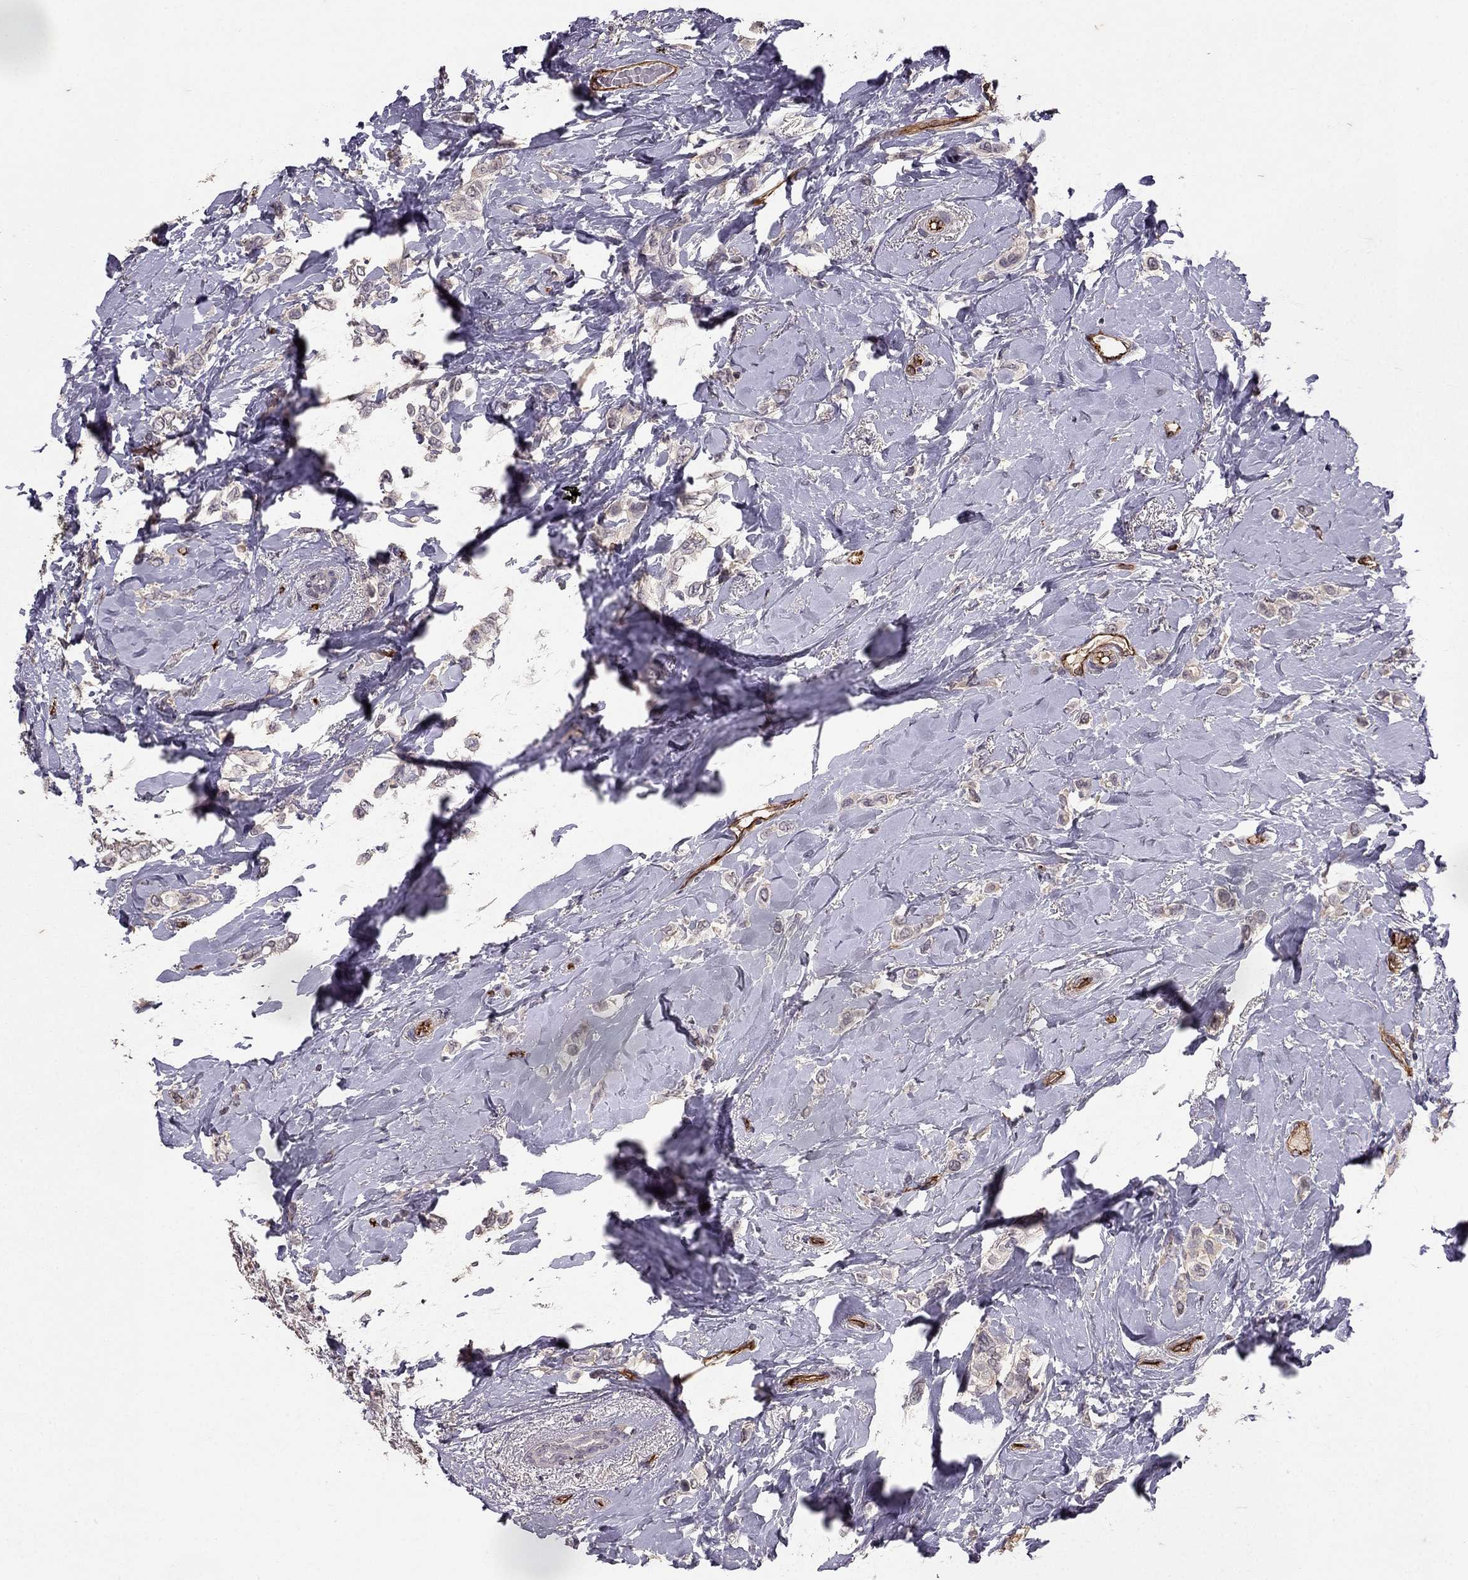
{"staining": {"intensity": "weak", "quantity": "<25%", "location": "cytoplasmic/membranous"}, "tissue": "breast cancer", "cell_type": "Tumor cells", "image_type": "cancer", "snomed": [{"axis": "morphology", "description": "Lobular carcinoma"}, {"axis": "topography", "description": "Breast"}], "caption": "Tumor cells are negative for brown protein staining in breast cancer (lobular carcinoma).", "gene": "RASIP1", "patient": {"sex": "female", "age": 66}}